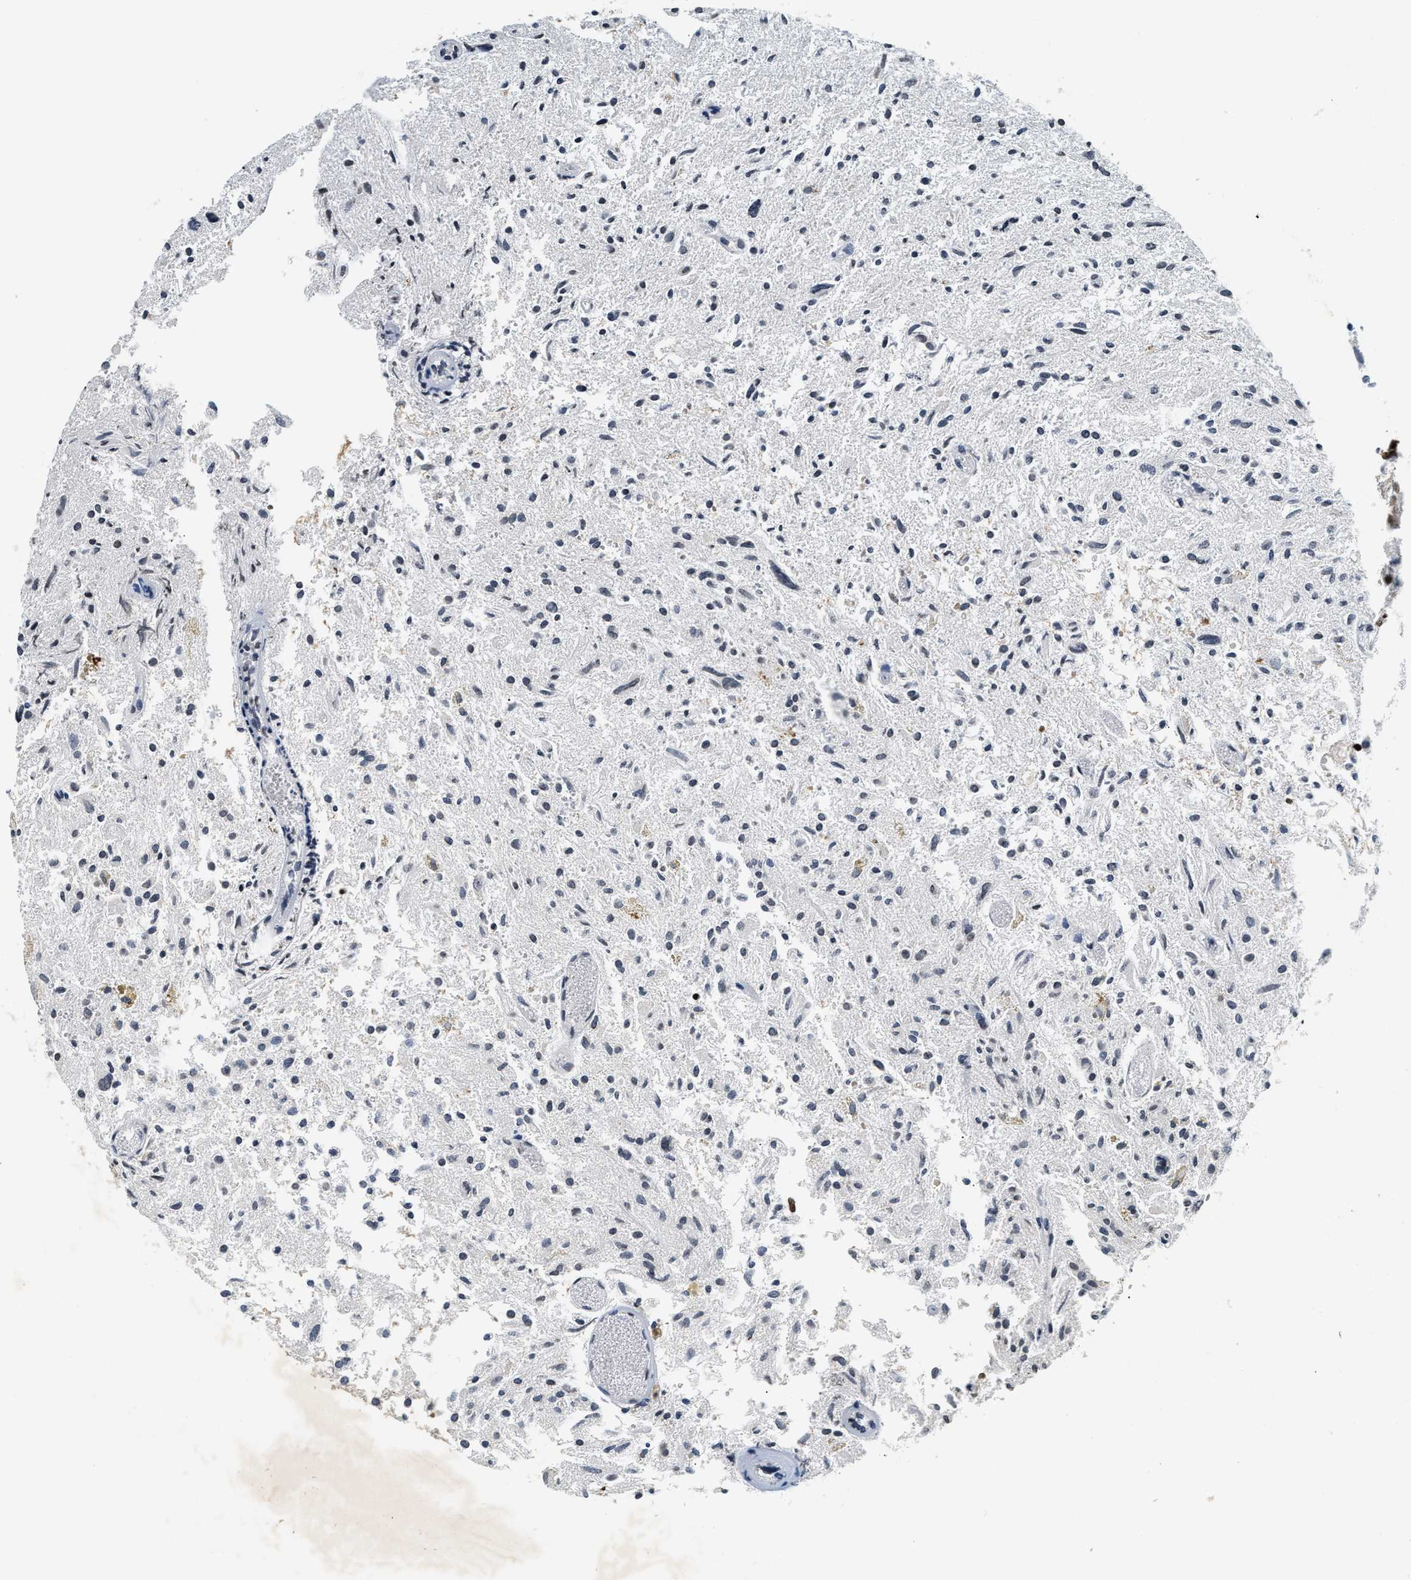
{"staining": {"intensity": "negative", "quantity": "none", "location": "none"}, "tissue": "glioma", "cell_type": "Tumor cells", "image_type": "cancer", "snomed": [{"axis": "morphology", "description": "Glioma, malignant, High grade"}, {"axis": "topography", "description": "Brain"}], "caption": "IHC photomicrograph of neoplastic tissue: human glioma stained with DAB exhibits no significant protein staining in tumor cells.", "gene": "DNASE1L3", "patient": {"sex": "female", "age": 59}}